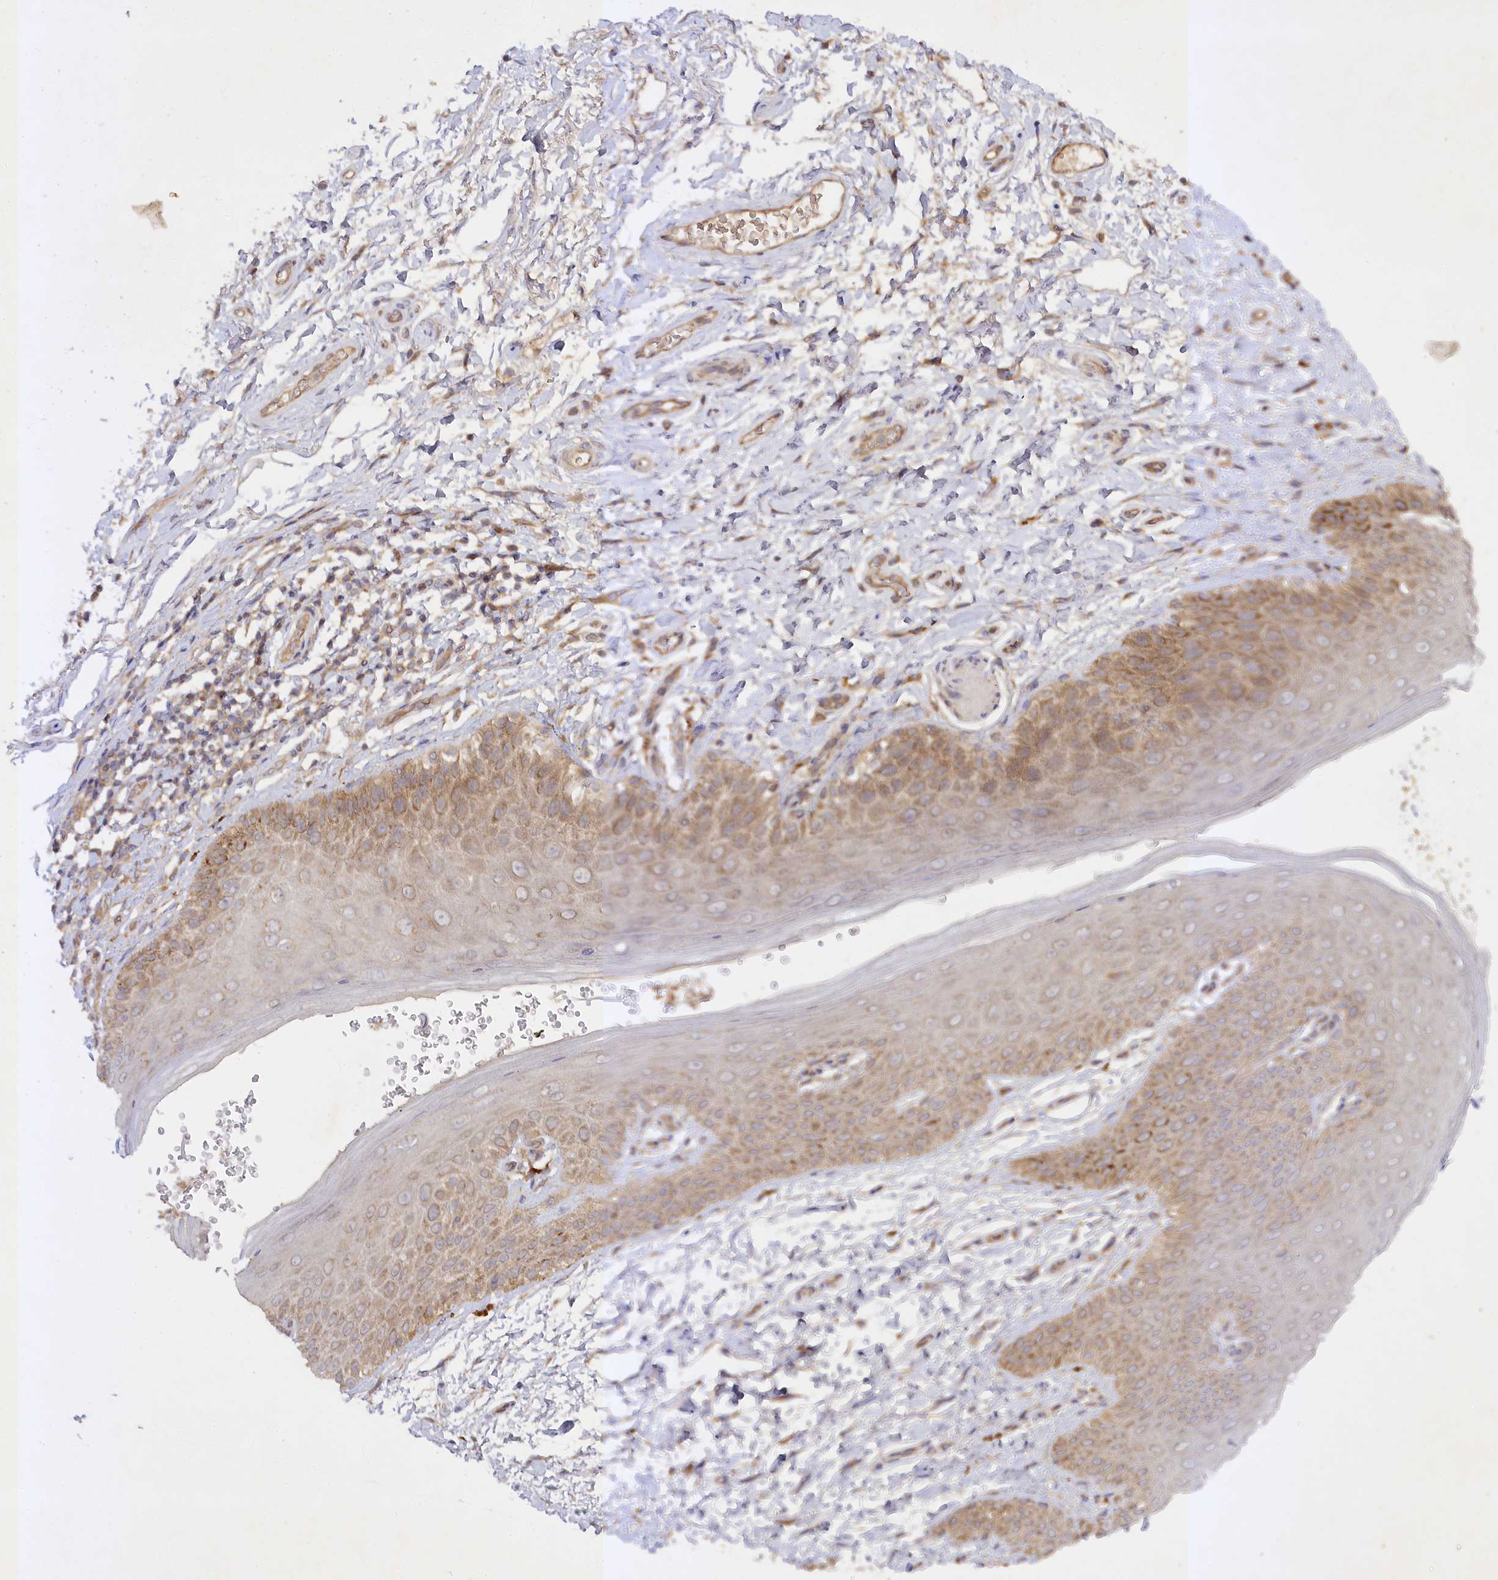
{"staining": {"intensity": "moderate", "quantity": ">75%", "location": "cytoplasmic/membranous"}, "tissue": "skin", "cell_type": "Epidermal cells", "image_type": "normal", "snomed": [{"axis": "morphology", "description": "Normal tissue, NOS"}, {"axis": "topography", "description": "Anal"}], "caption": "This is a micrograph of immunohistochemistry (IHC) staining of benign skin, which shows moderate expression in the cytoplasmic/membranous of epidermal cells.", "gene": "TRAF3IP1", "patient": {"sex": "male", "age": 44}}